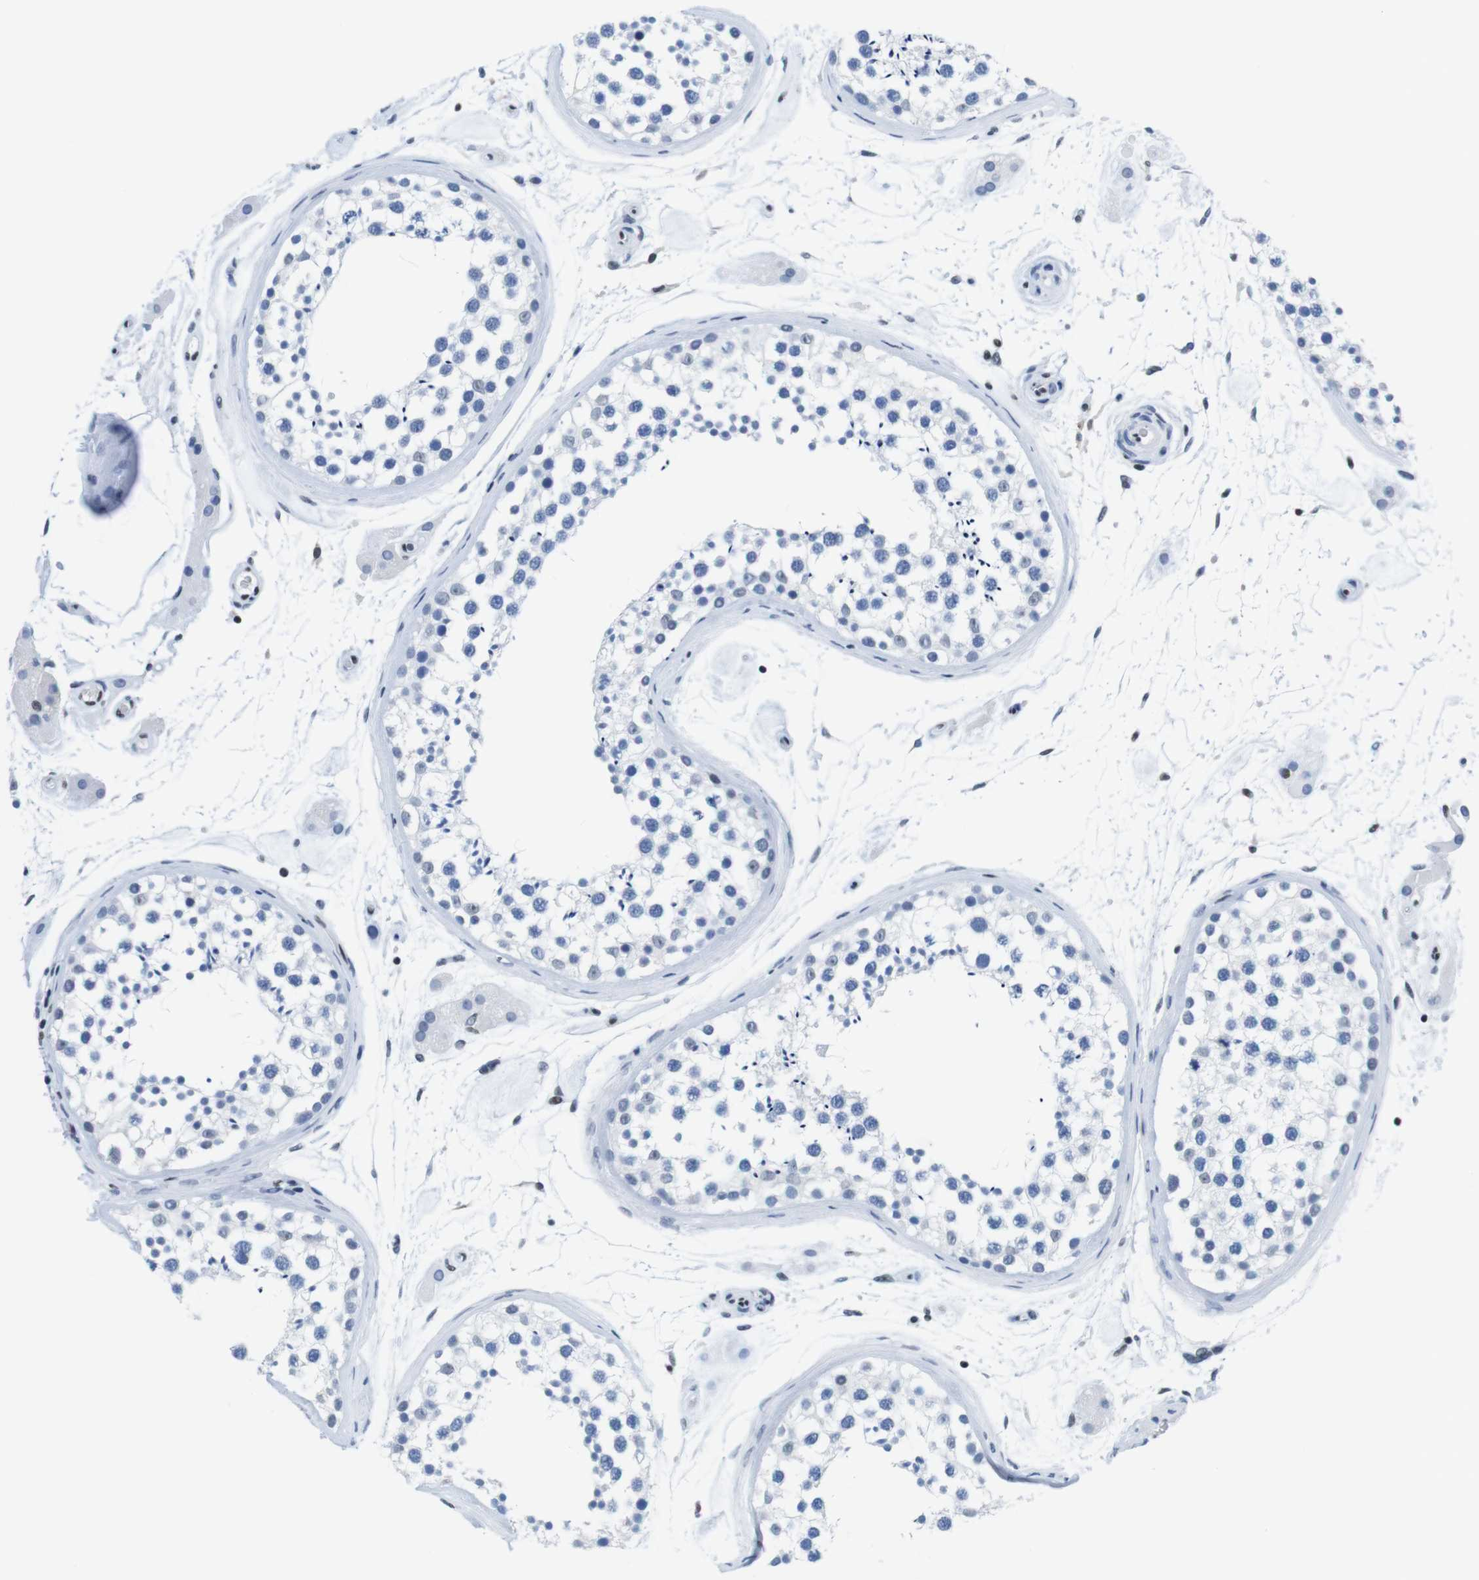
{"staining": {"intensity": "negative", "quantity": "none", "location": "none"}, "tissue": "testis", "cell_type": "Cells in seminiferous ducts", "image_type": "normal", "snomed": [{"axis": "morphology", "description": "Normal tissue, NOS"}, {"axis": "topography", "description": "Testis"}], "caption": "Immunohistochemical staining of normal testis shows no significant positivity in cells in seminiferous ducts.", "gene": "IFI16", "patient": {"sex": "male", "age": 46}}